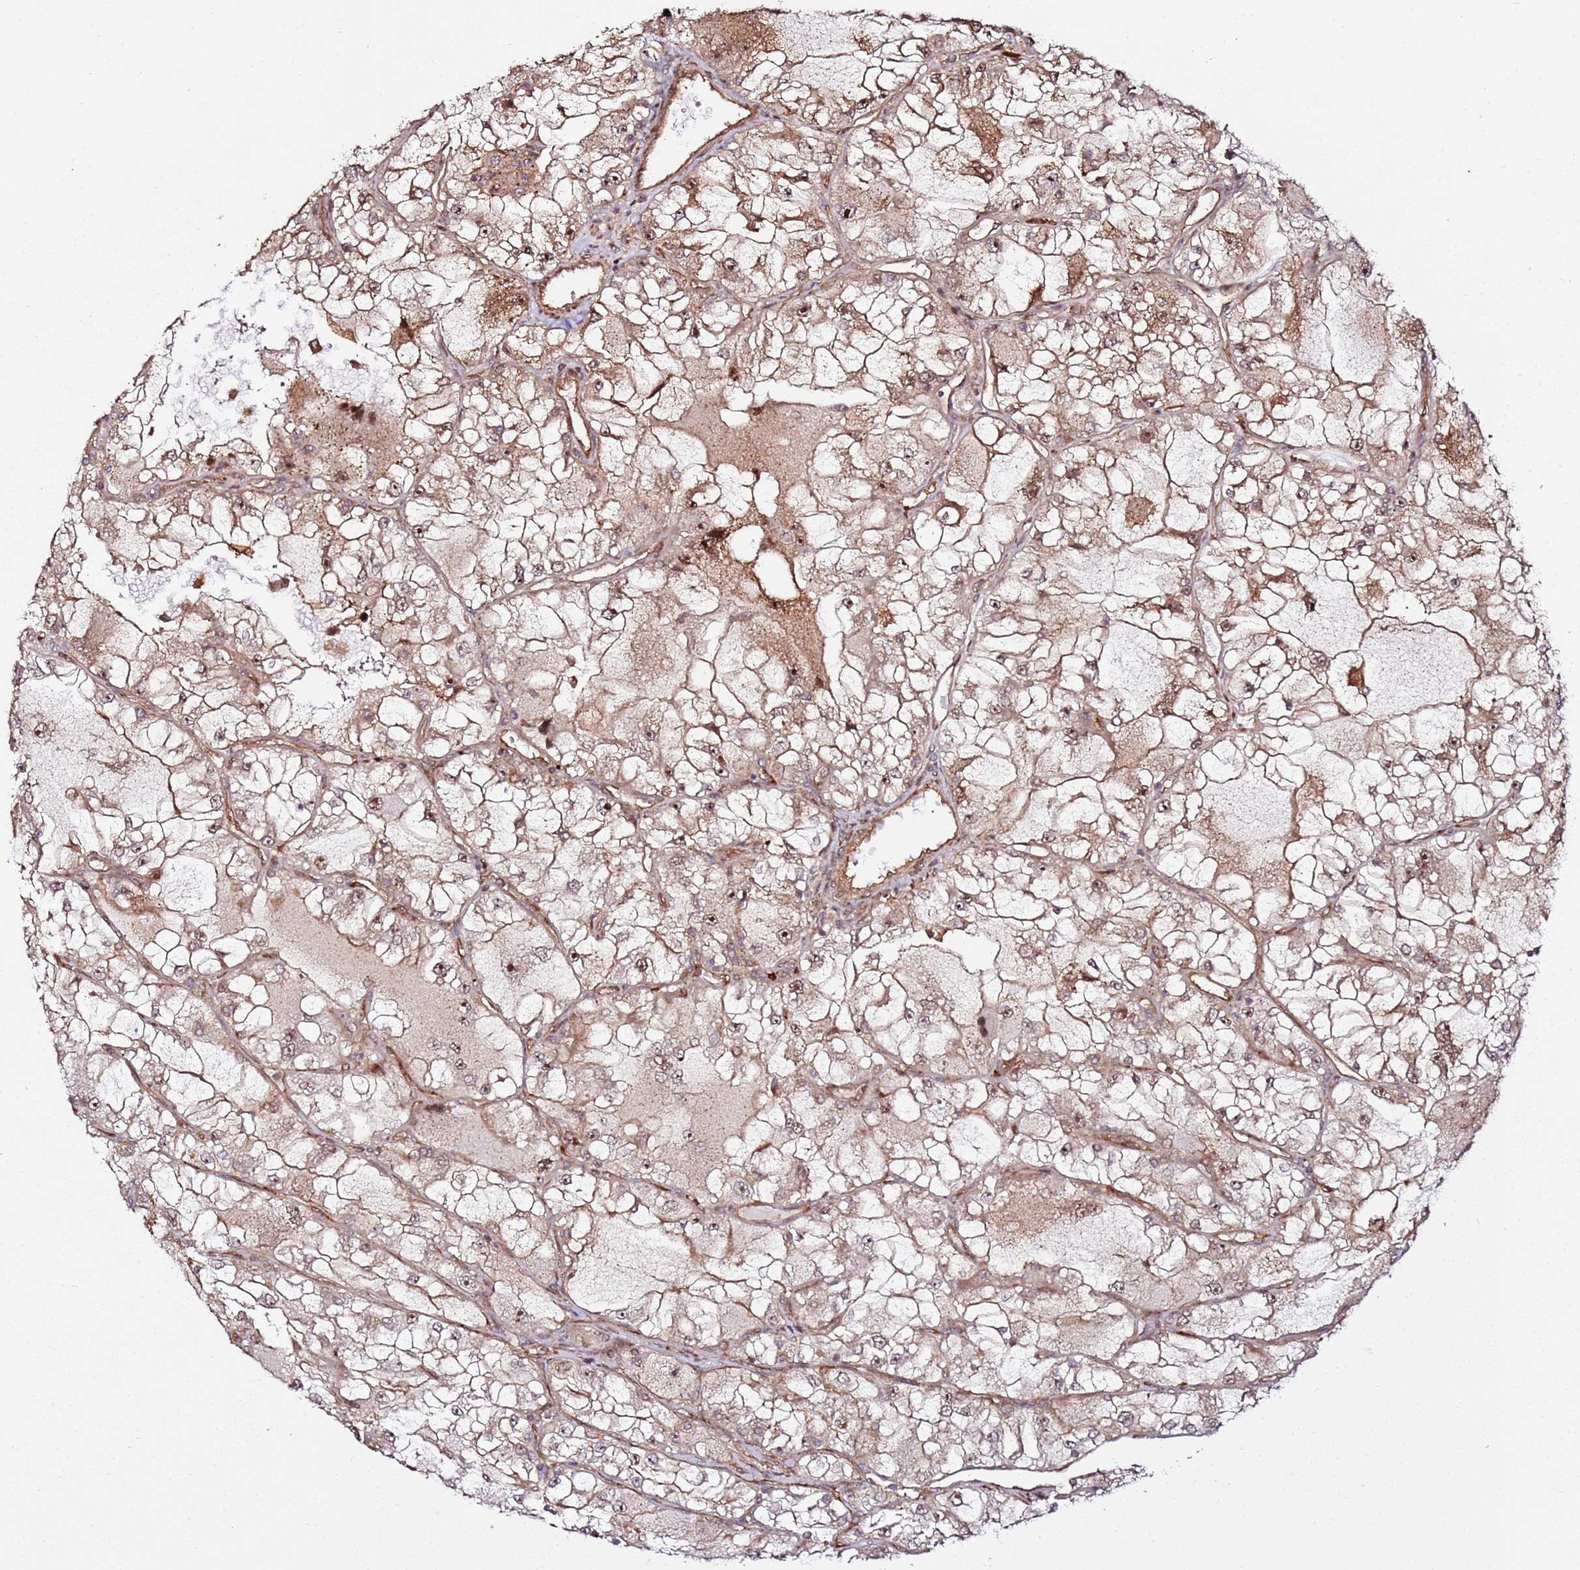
{"staining": {"intensity": "moderate", "quantity": ">75%", "location": "cytoplasmic/membranous,nuclear"}, "tissue": "renal cancer", "cell_type": "Tumor cells", "image_type": "cancer", "snomed": [{"axis": "morphology", "description": "Adenocarcinoma, NOS"}, {"axis": "topography", "description": "Kidney"}], "caption": "High-power microscopy captured an immunohistochemistry (IHC) photomicrograph of renal adenocarcinoma, revealing moderate cytoplasmic/membranous and nuclear expression in about >75% of tumor cells.", "gene": "CCNYL1", "patient": {"sex": "female", "age": 72}}